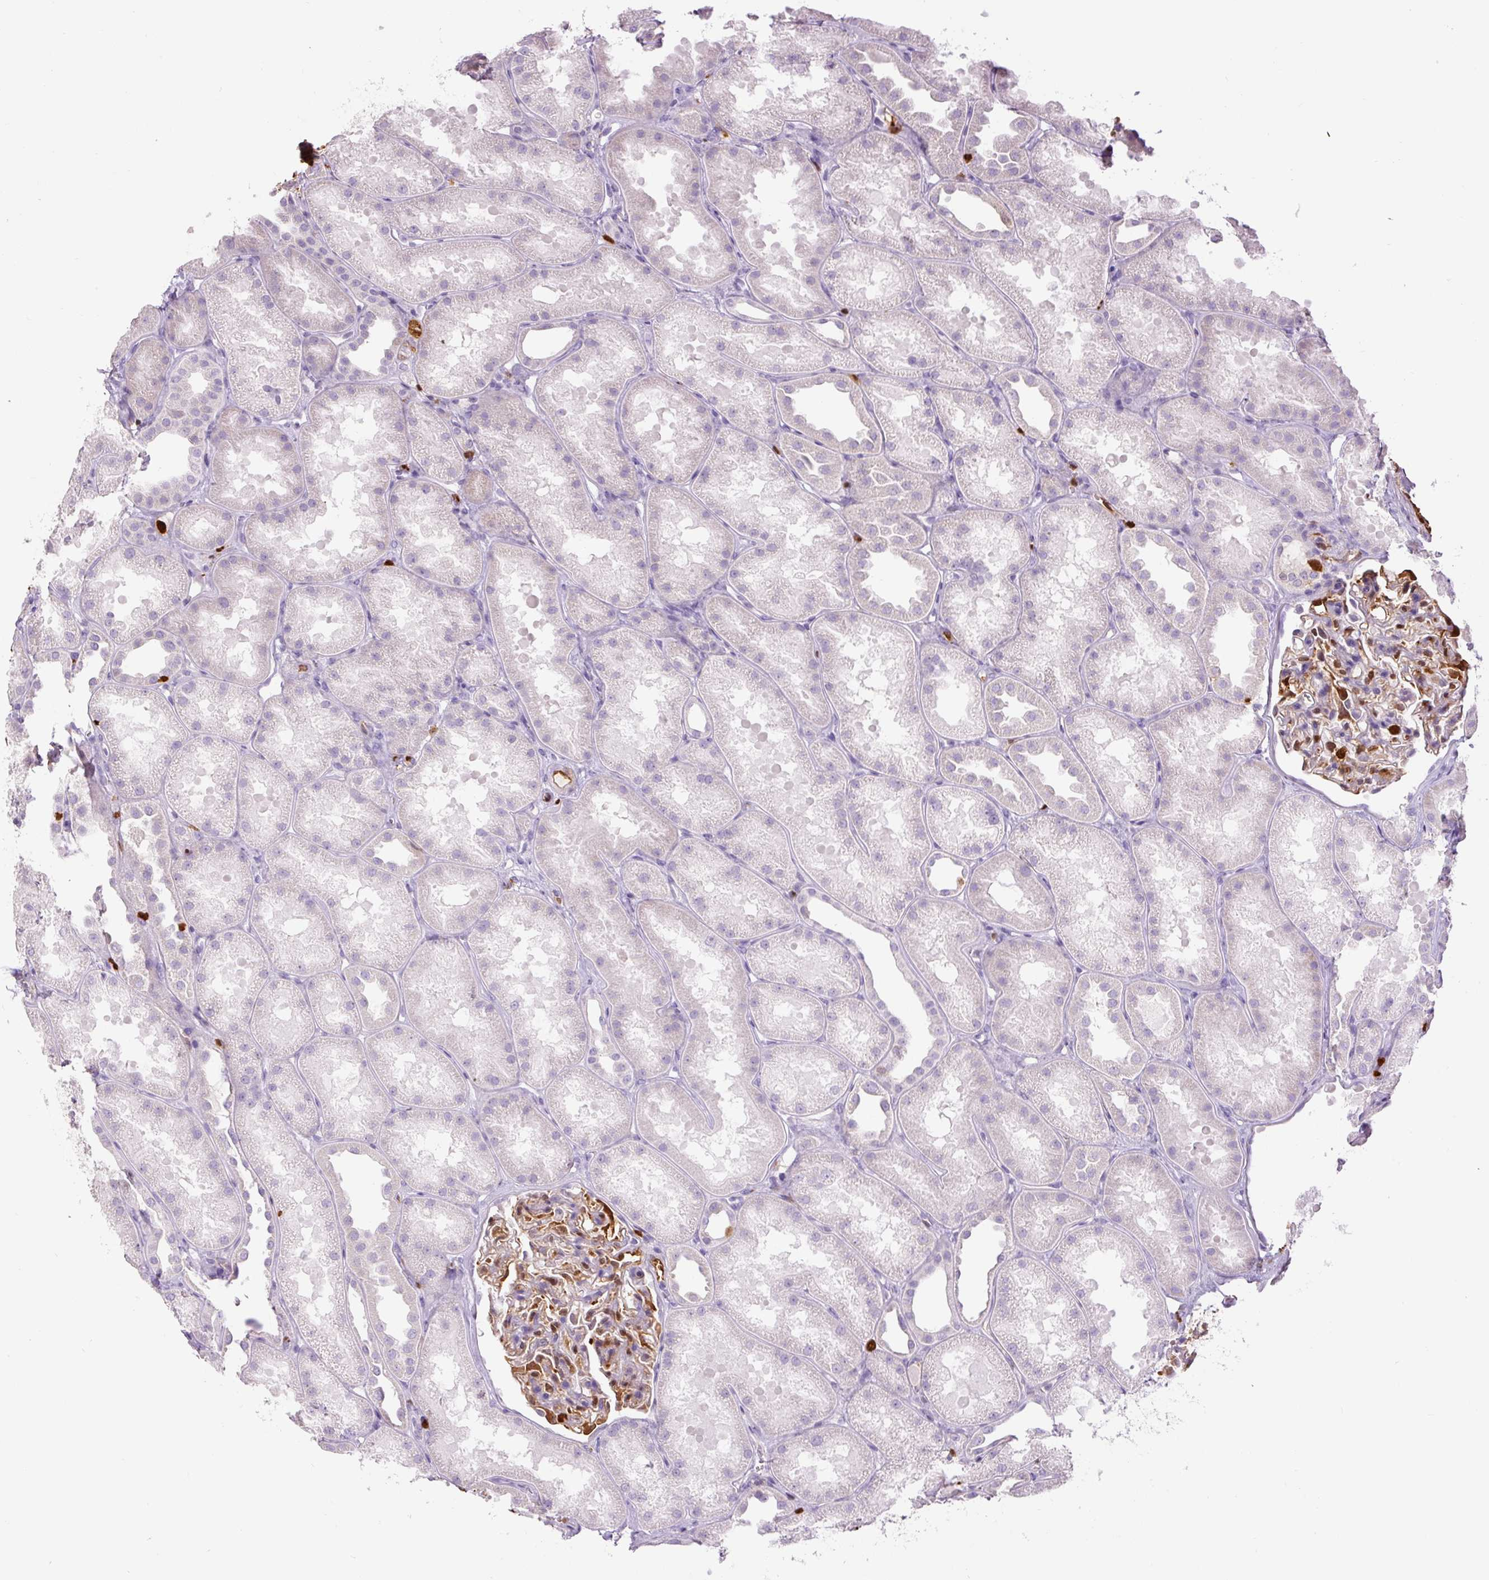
{"staining": {"intensity": "moderate", "quantity": "<25%", "location": "cytoplasmic/membranous"}, "tissue": "kidney", "cell_type": "Cells in glomeruli", "image_type": "normal", "snomed": [{"axis": "morphology", "description": "Normal tissue, NOS"}, {"axis": "topography", "description": "Kidney"}], "caption": "About <25% of cells in glomeruli in unremarkable human kidney reveal moderate cytoplasmic/membranous protein expression as visualized by brown immunohistochemical staining.", "gene": "S100A4", "patient": {"sex": "male", "age": 61}}